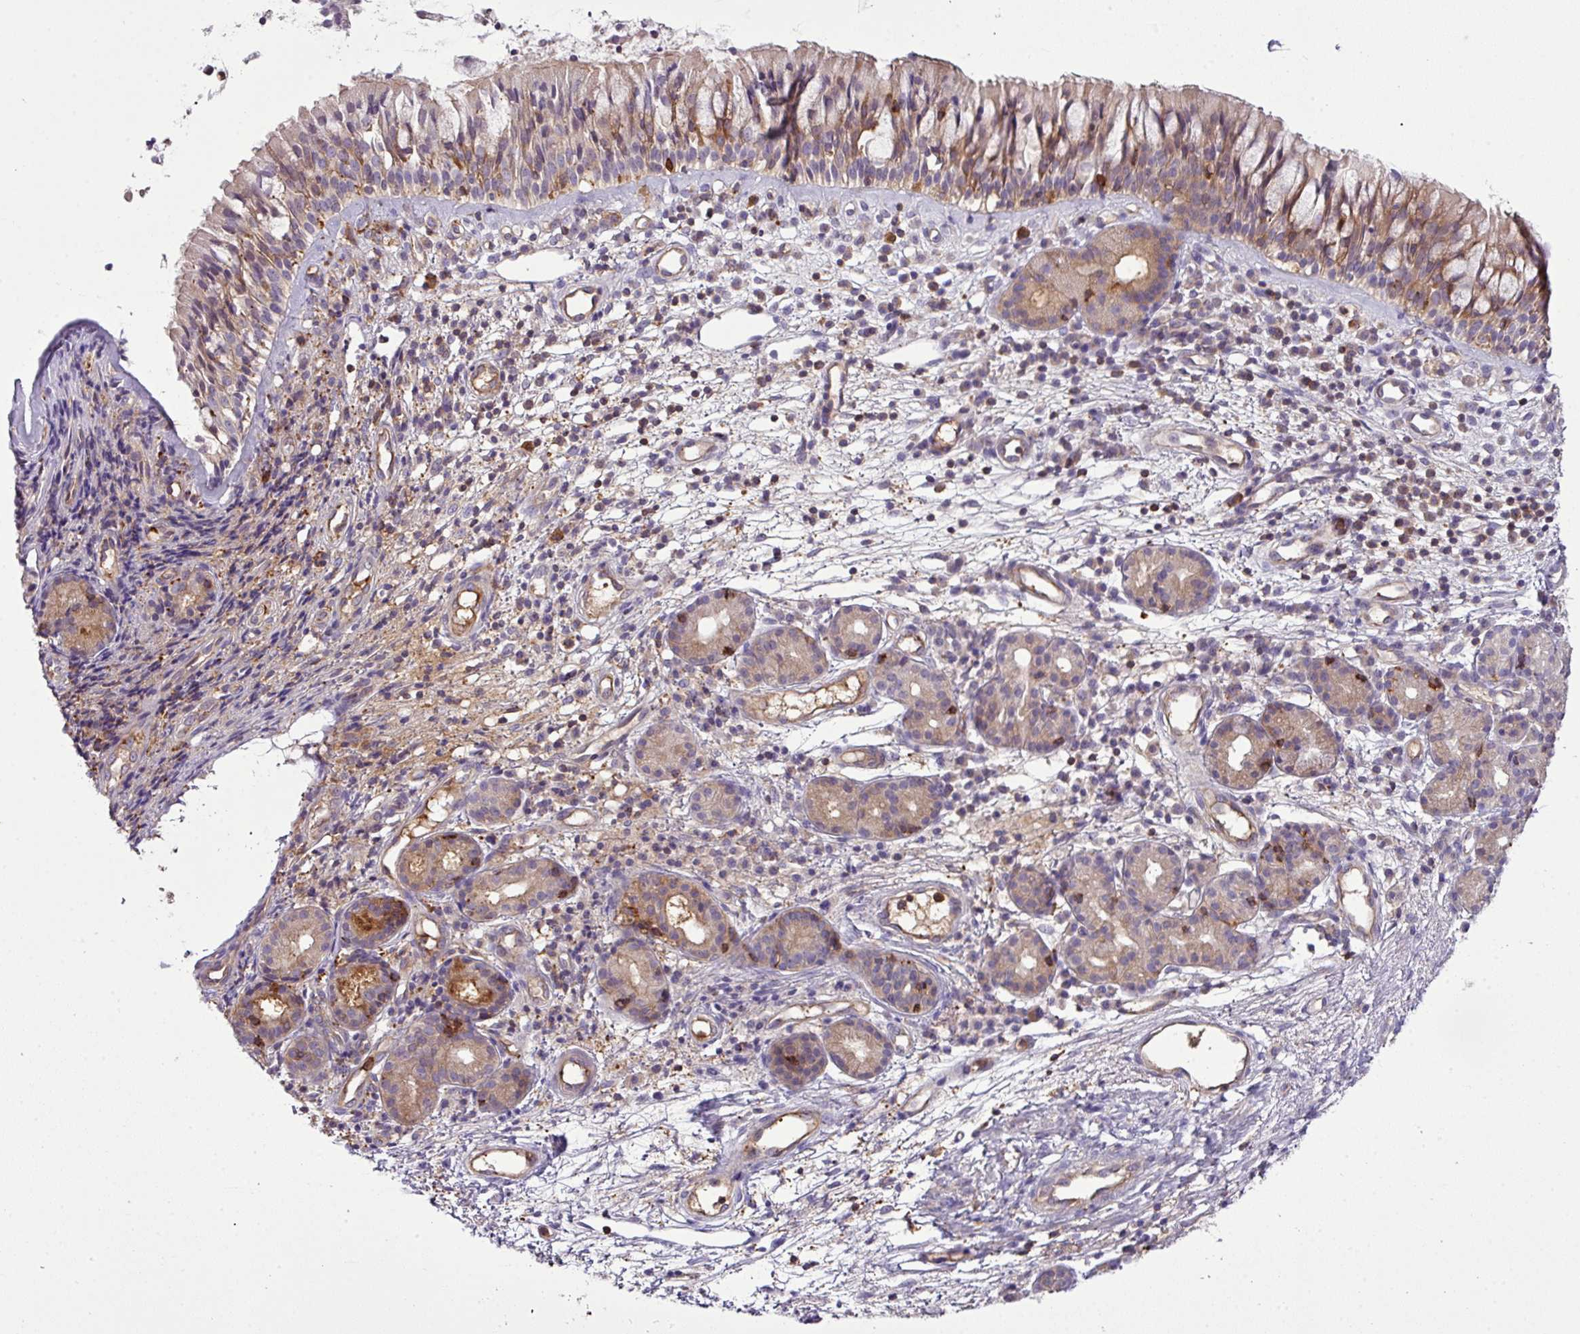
{"staining": {"intensity": "moderate", "quantity": "<25%", "location": "cytoplasmic/membranous"}, "tissue": "nasopharynx", "cell_type": "Respiratory epithelial cells", "image_type": "normal", "snomed": [{"axis": "morphology", "description": "Normal tissue, NOS"}, {"axis": "topography", "description": "Nasopharynx"}], "caption": "Immunohistochemistry (DAB (3,3'-diaminobenzidine)) staining of benign human nasopharynx exhibits moderate cytoplasmic/membranous protein positivity in approximately <25% of respiratory epithelial cells.", "gene": "PGAP6", "patient": {"sex": "female", "age": 62}}